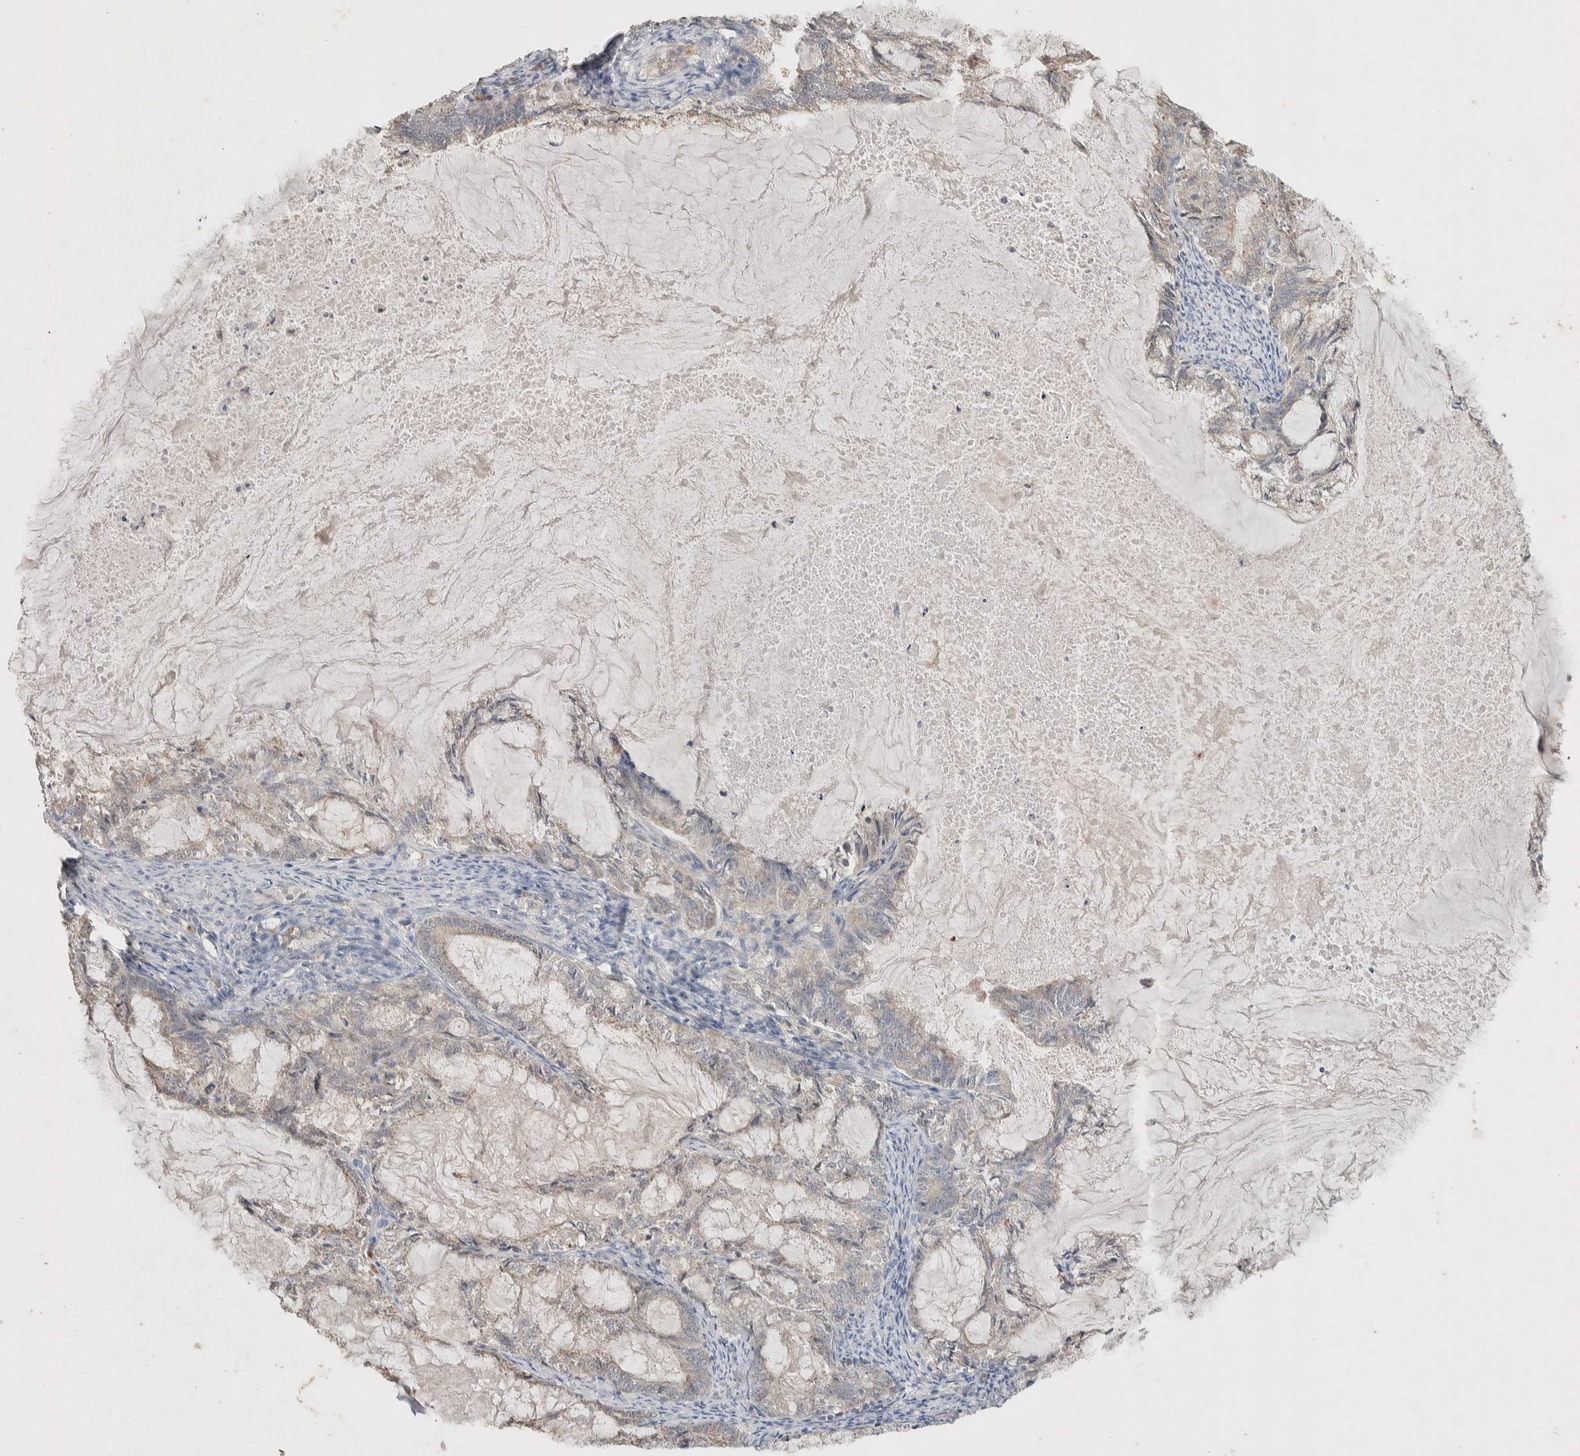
{"staining": {"intensity": "negative", "quantity": "none", "location": "none"}, "tissue": "endometrial cancer", "cell_type": "Tumor cells", "image_type": "cancer", "snomed": [{"axis": "morphology", "description": "Adenocarcinoma, NOS"}, {"axis": "topography", "description": "Endometrium"}], "caption": "Micrograph shows no significant protein positivity in tumor cells of adenocarcinoma (endometrial). The staining was performed using DAB to visualize the protein expression in brown, while the nuclei were stained in blue with hematoxylin (Magnification: 20x).", "gene": "DEPTOR", "patient": {"sex": "female", "age": 86}}